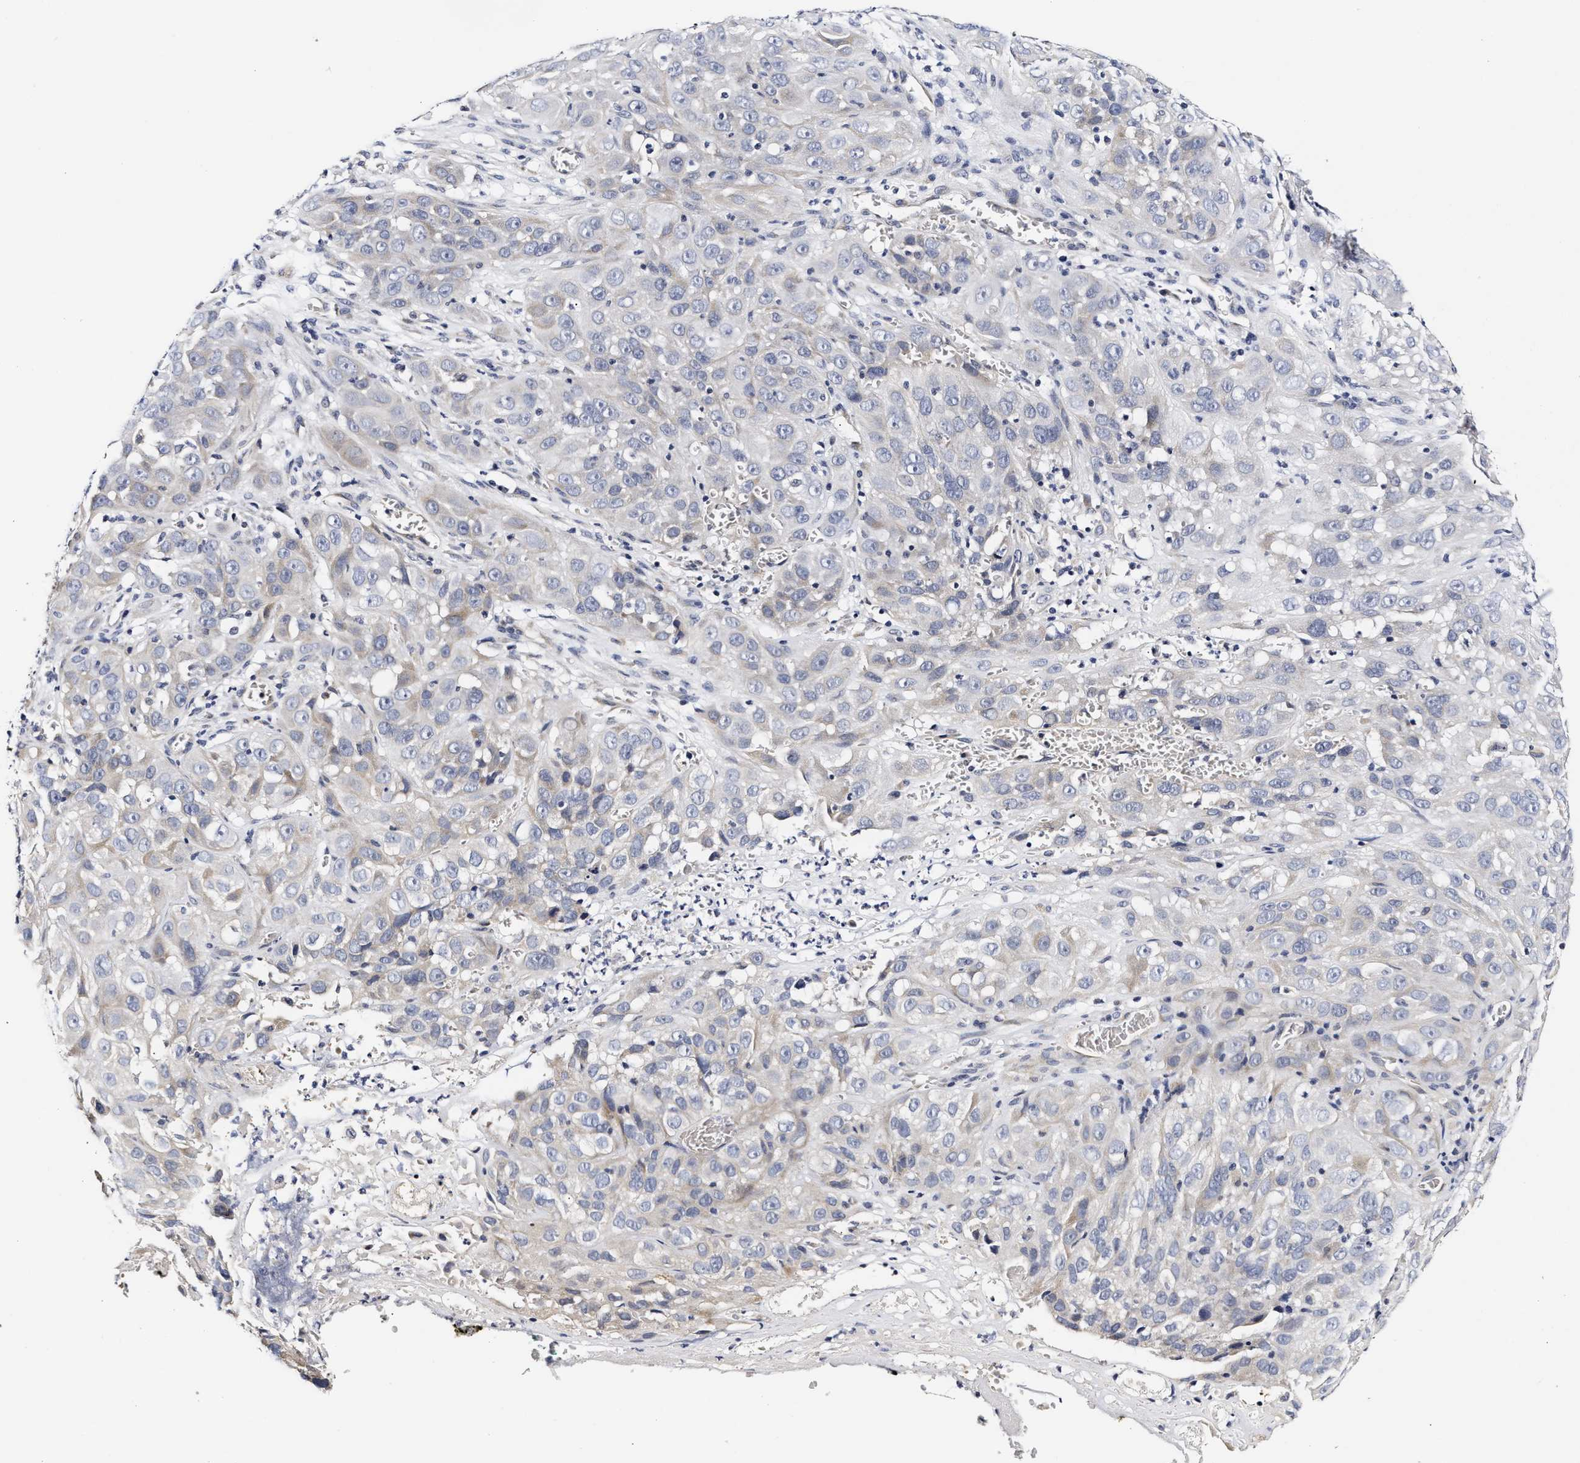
{"staining": {"intensity": "negative", "quantity": "none", "location": "none"}, "tissue": "cervical cancer", "cell_type": "Tumor cells", "image_type": "cancer", "snomed": [{"axis": "morphology", "description": "Squamous cell carcinoma, NOS"}, {"axis": "topography", "description": "Cervix"}], "caption": "Tumor cells are negative for brown protein staining in cervical cancer. The staining is performed using DAB (3,3'-diaminobenzidine) brown chromogen with nuclei counter-stained in using hematoxylin.", "gene": "RINT1", "patient": {"sex": "female", "age": 32}}